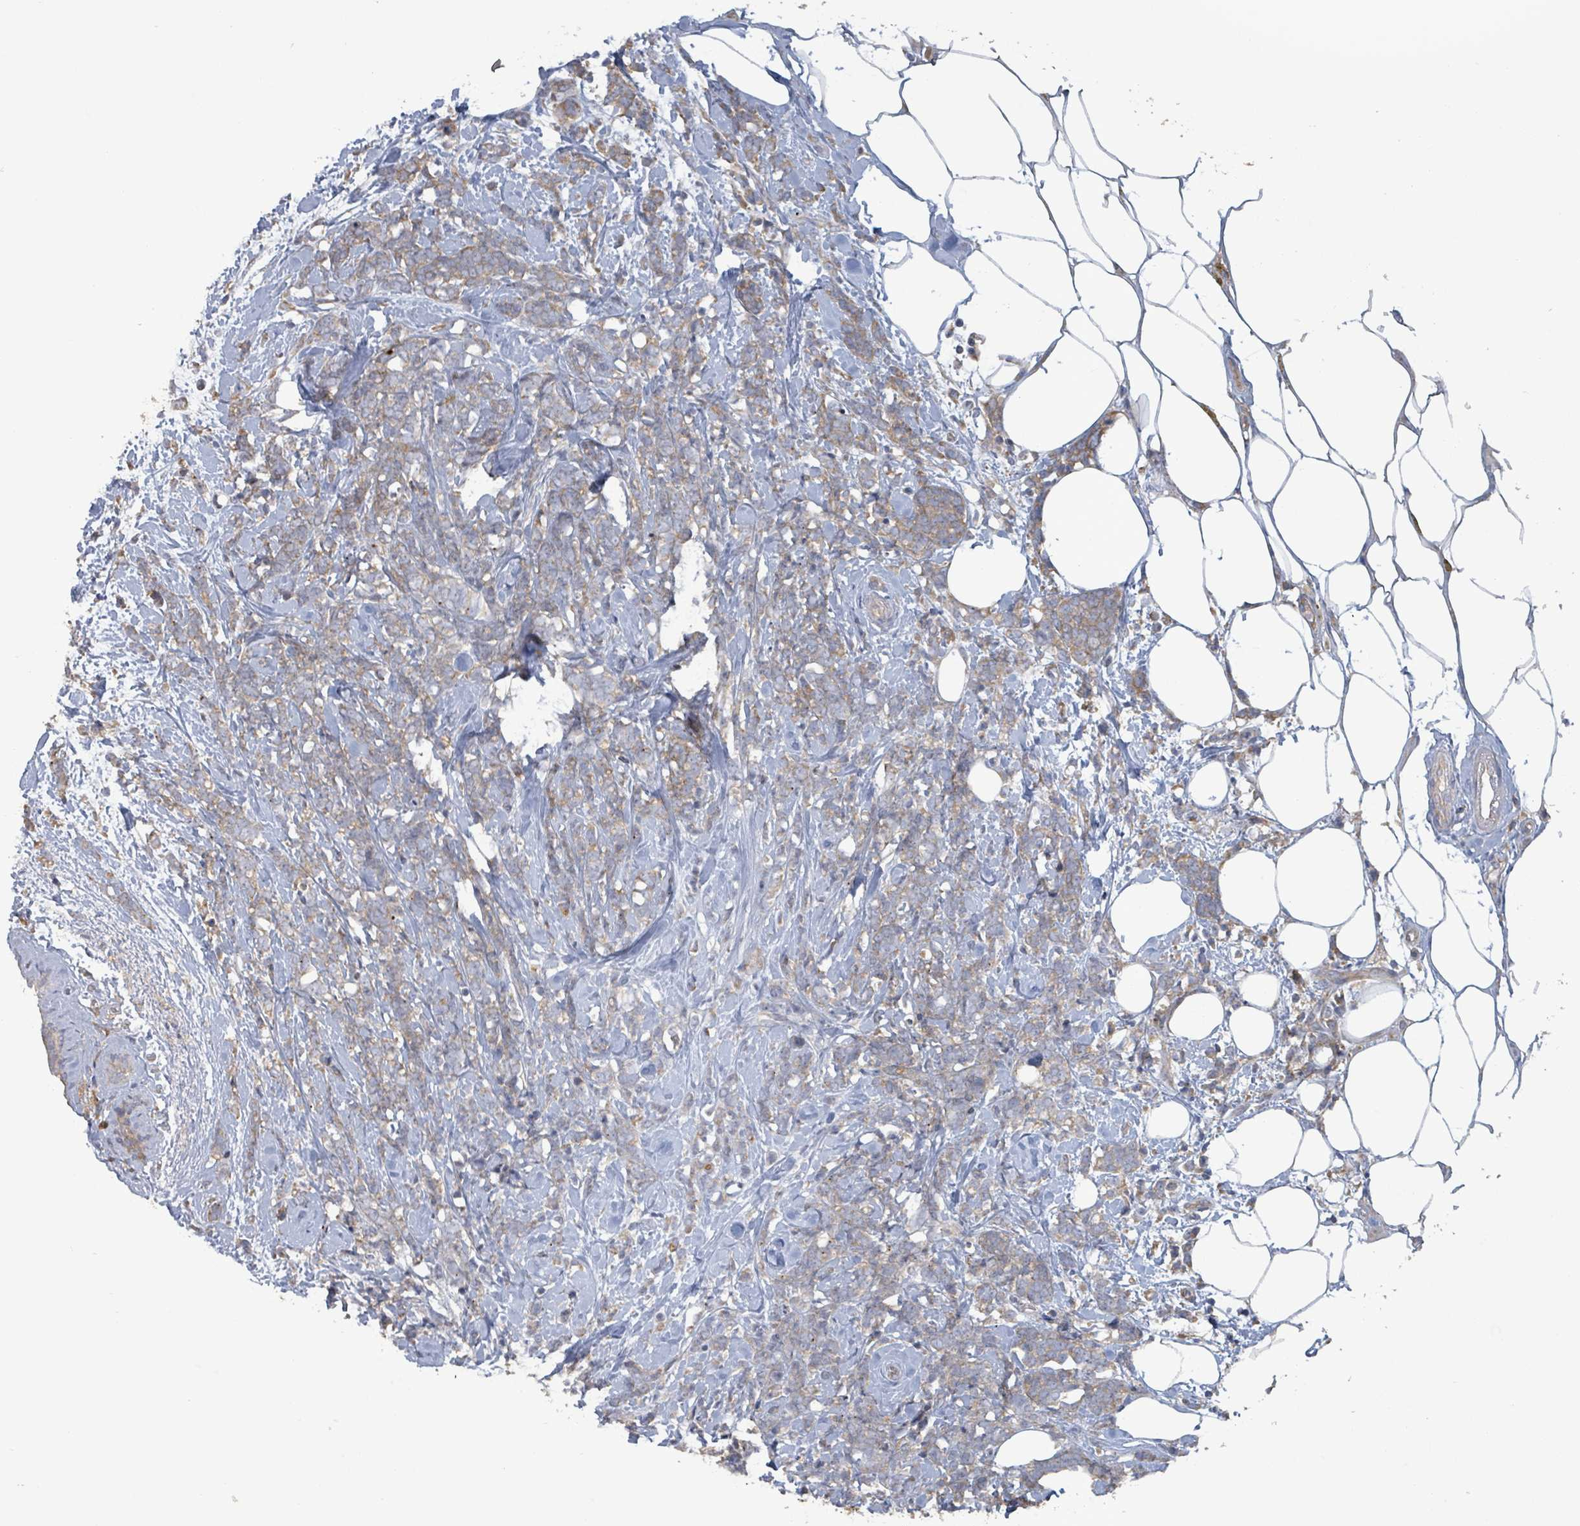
{"staining": {"intensity": "moderate", "quantity": ">75%", "location": "cytoplasmic/membranous"}, "tissue": "breast cancer", "cell_type": "Tumor cells", "image_type": "cancer", "snomed": [{"axis": "morphology", "description": "Lobular carcinoma"}, {"axis": "topography", "description": "Breast"}], "caption": "Immunohistochemical staining of human breast cancer displays moderate cytoplasmic/membranous protein positivity in about >75% of tumor cells.", "gene": "RPL32", "patient": {"sex": "female", "age": 58}}